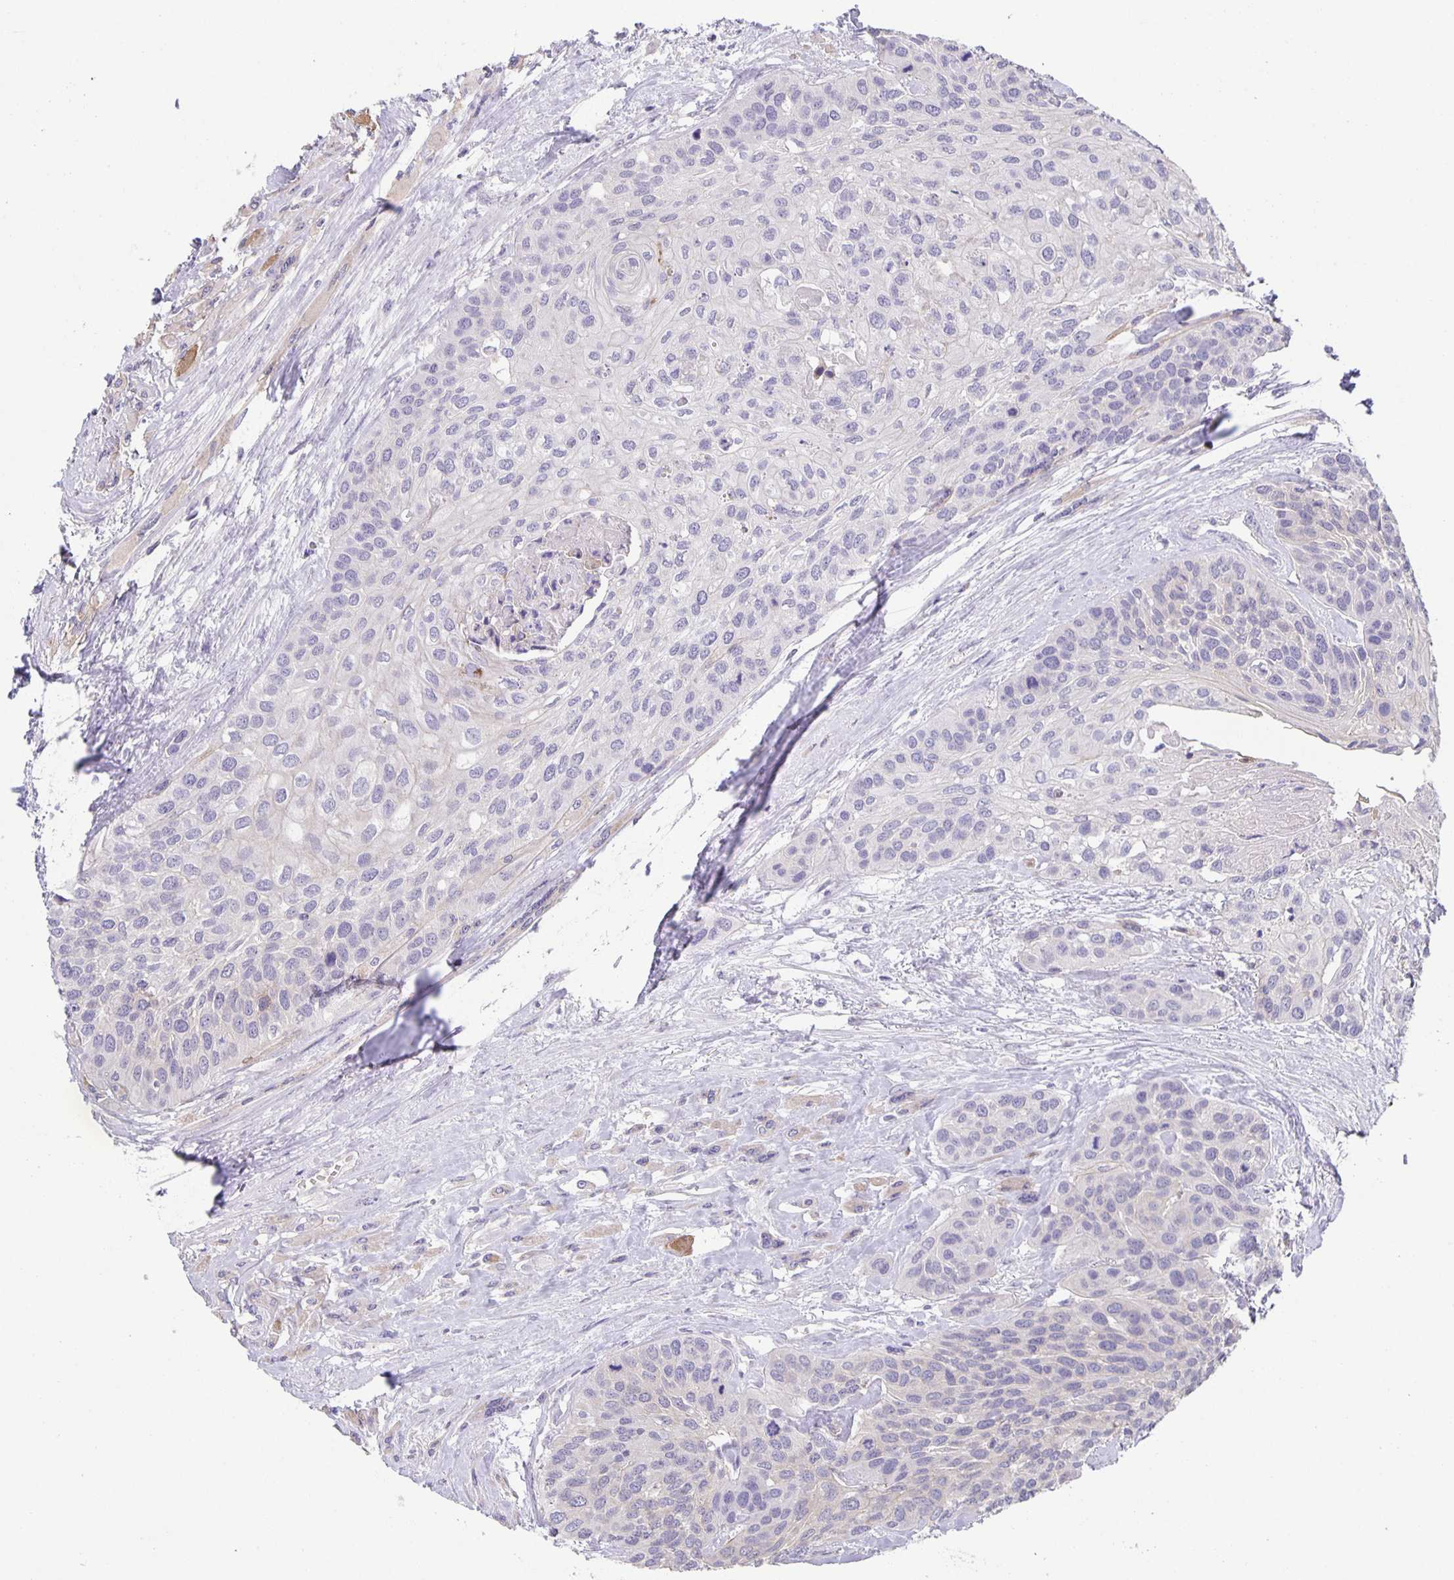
{"staining": {"intensity": "negative", "quantity": "none", "location": "none"}, "tissue": "head and neck cancer", "cell_type": "Tumor cells", "image_type": "cancer", "snomed": [{"axis": "morphology", "description": "Squamous cell carcinoma, NOS"}, {"axis": "topography", "description": "Head-Neck"}], "caption": "IHC of human head and neck squamous cell carcinoma shows no expression in tumor cells.", "gene": "PTPN3", "patient": {"sex": "female", "age": 50}}